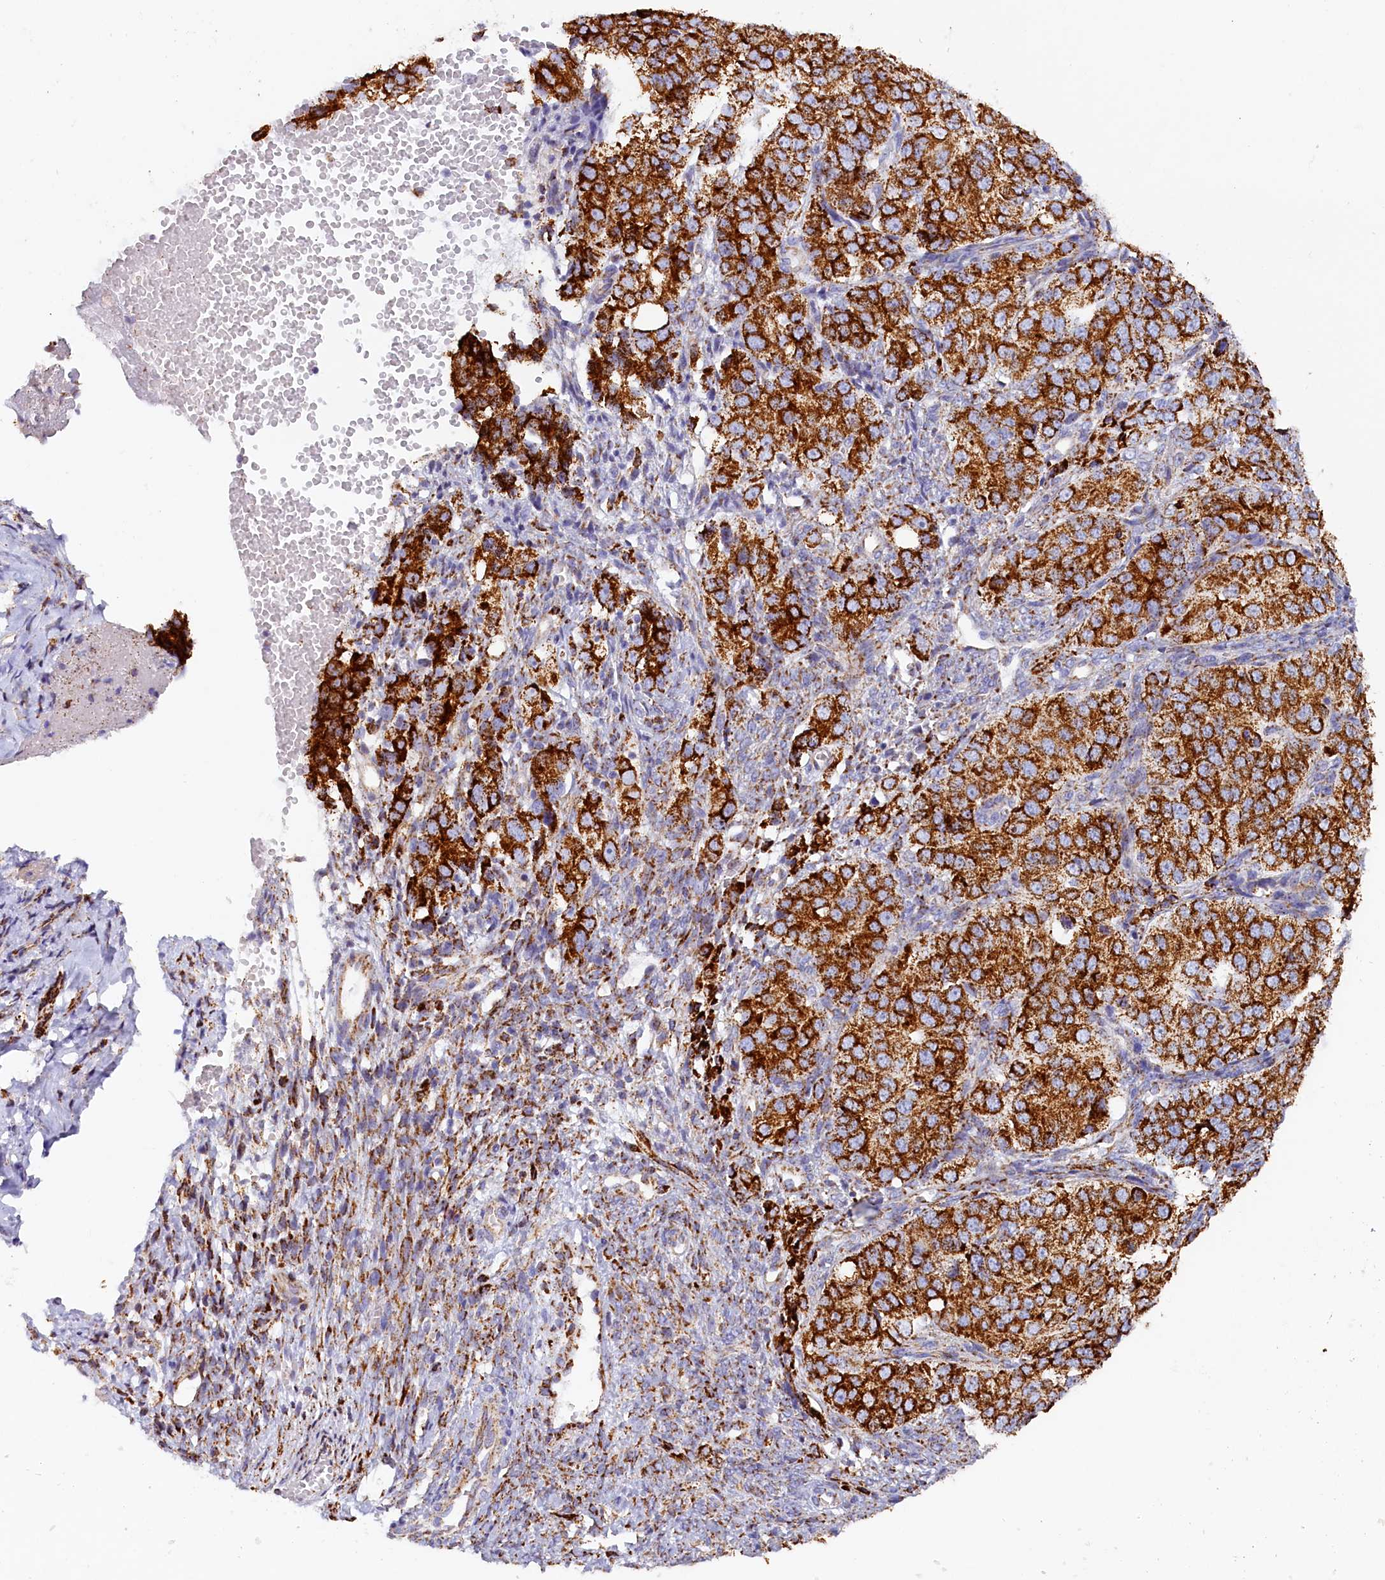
{"staining": {"intensity": "strong", "quantity": ">75%", "location": "cytoplasmic/membranous"}, "tissue": "ovarian cancer", "cell_type": "Tumor cells", "image_type": "cancer", "snomed": [{"axis": "morphology", "description": "Carcinoma, endometroid"}, {"axis": "topography", "description": "Ovary"}], "caption": "IHC histopathology image of neoplastic tissue: human ovarian endometroid carcinoma stained using immunohistochemistry demonstrates high levels of strong protein expression localized specifically in the cytoplasmic/membranous of tumor cells, appearing as a cytoplasmic/membranous brown color.", "gene": "AKTIP", "patient": {"sex": "female", "age": 51}}